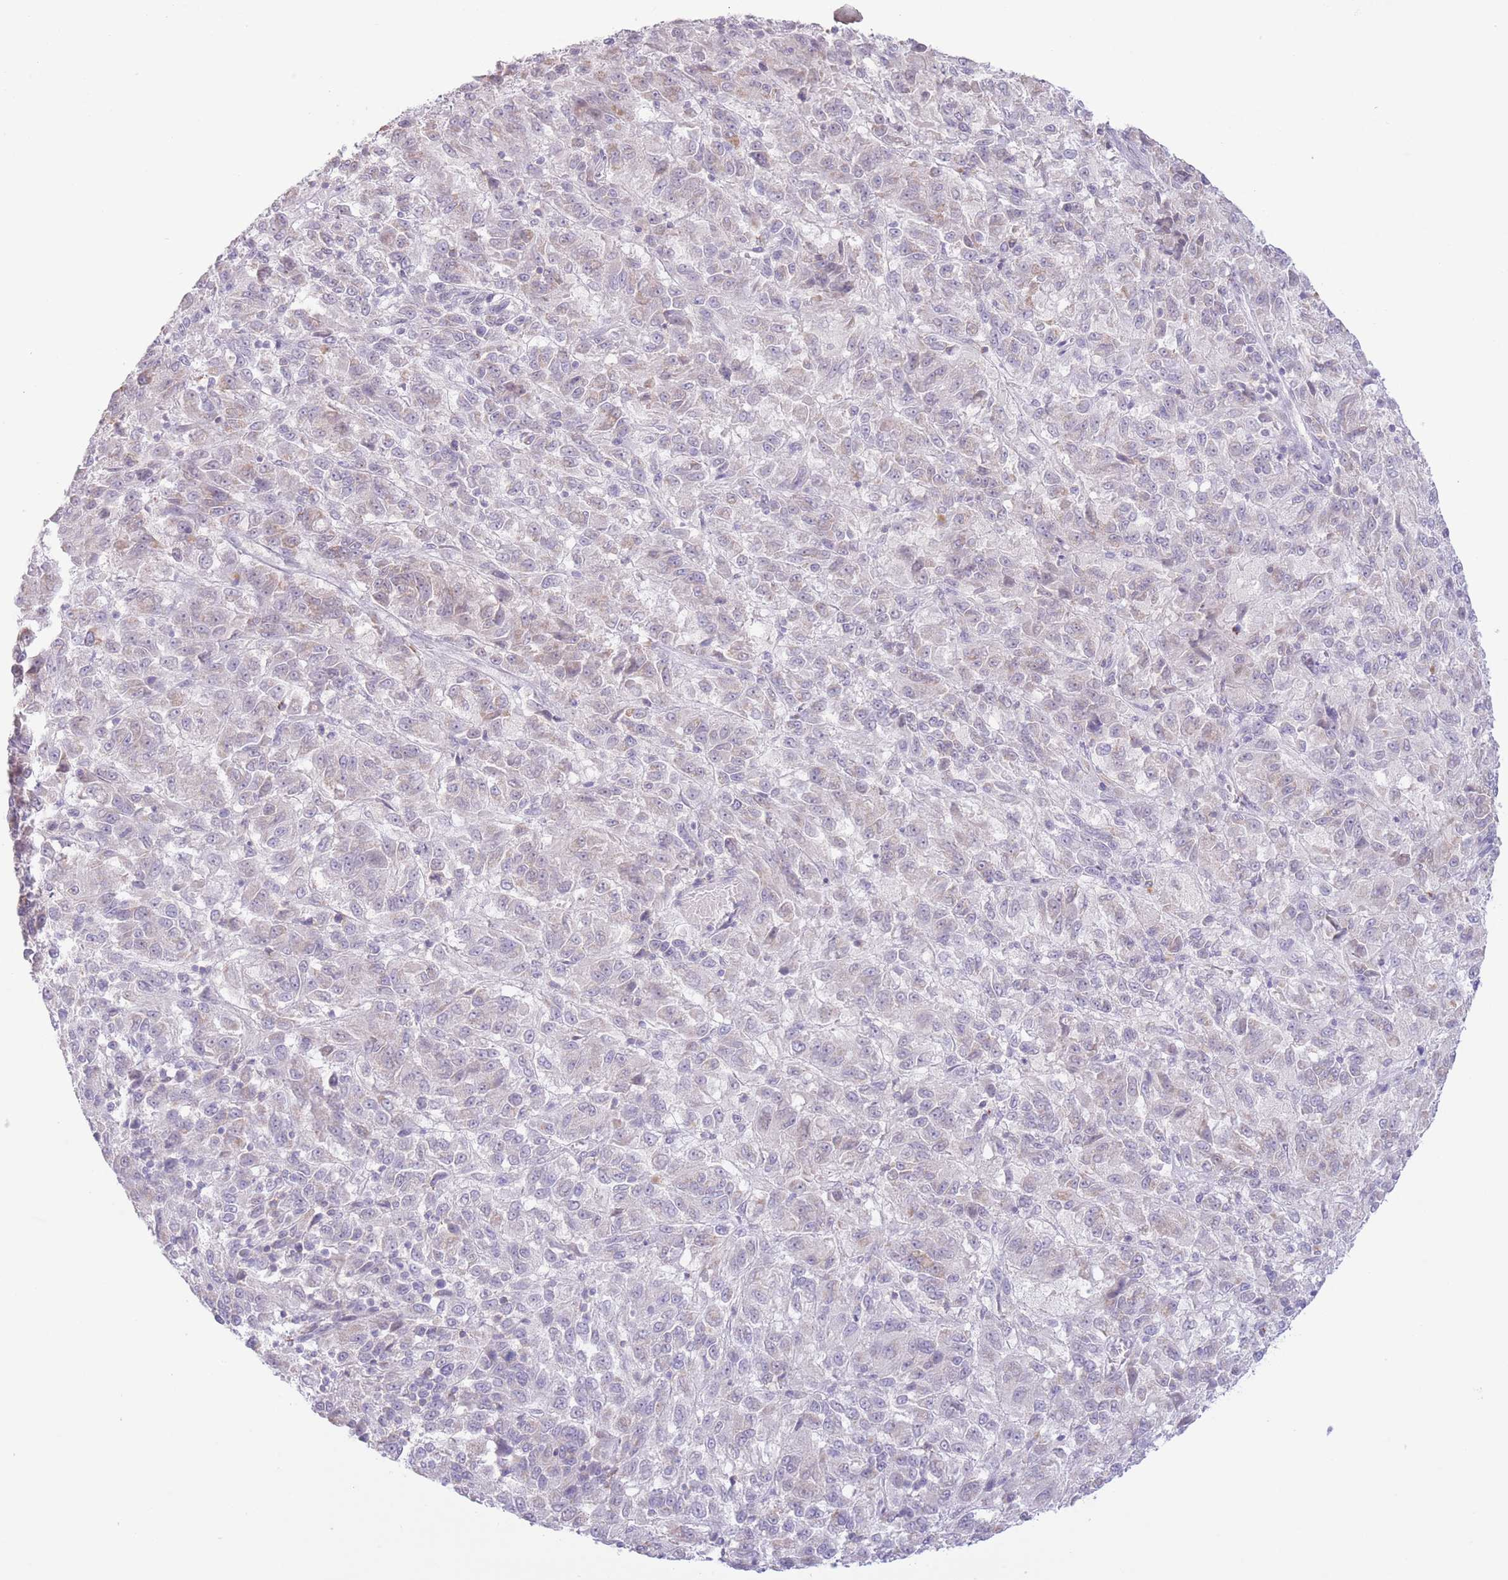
{"staining": {"intensity": "negative", "quantity": "none", "location": "none"}, "tissue": "melanoma", "cell_type": "Tumor cells", "image_type": "cancer", "snomed": [{"axis": "morphology", "description": "Malignant melanoma, Metastatic site"}, {"axis": "topography", "description": "Lung"}], "caption": "DAB (3,3'-diaminobenzidine) immunohistochemical staining of melanoma demonstrates no significant staining in tumor cells.", "gene": "LCLAT1", "patient": {"sex": "male", "age": 64}}